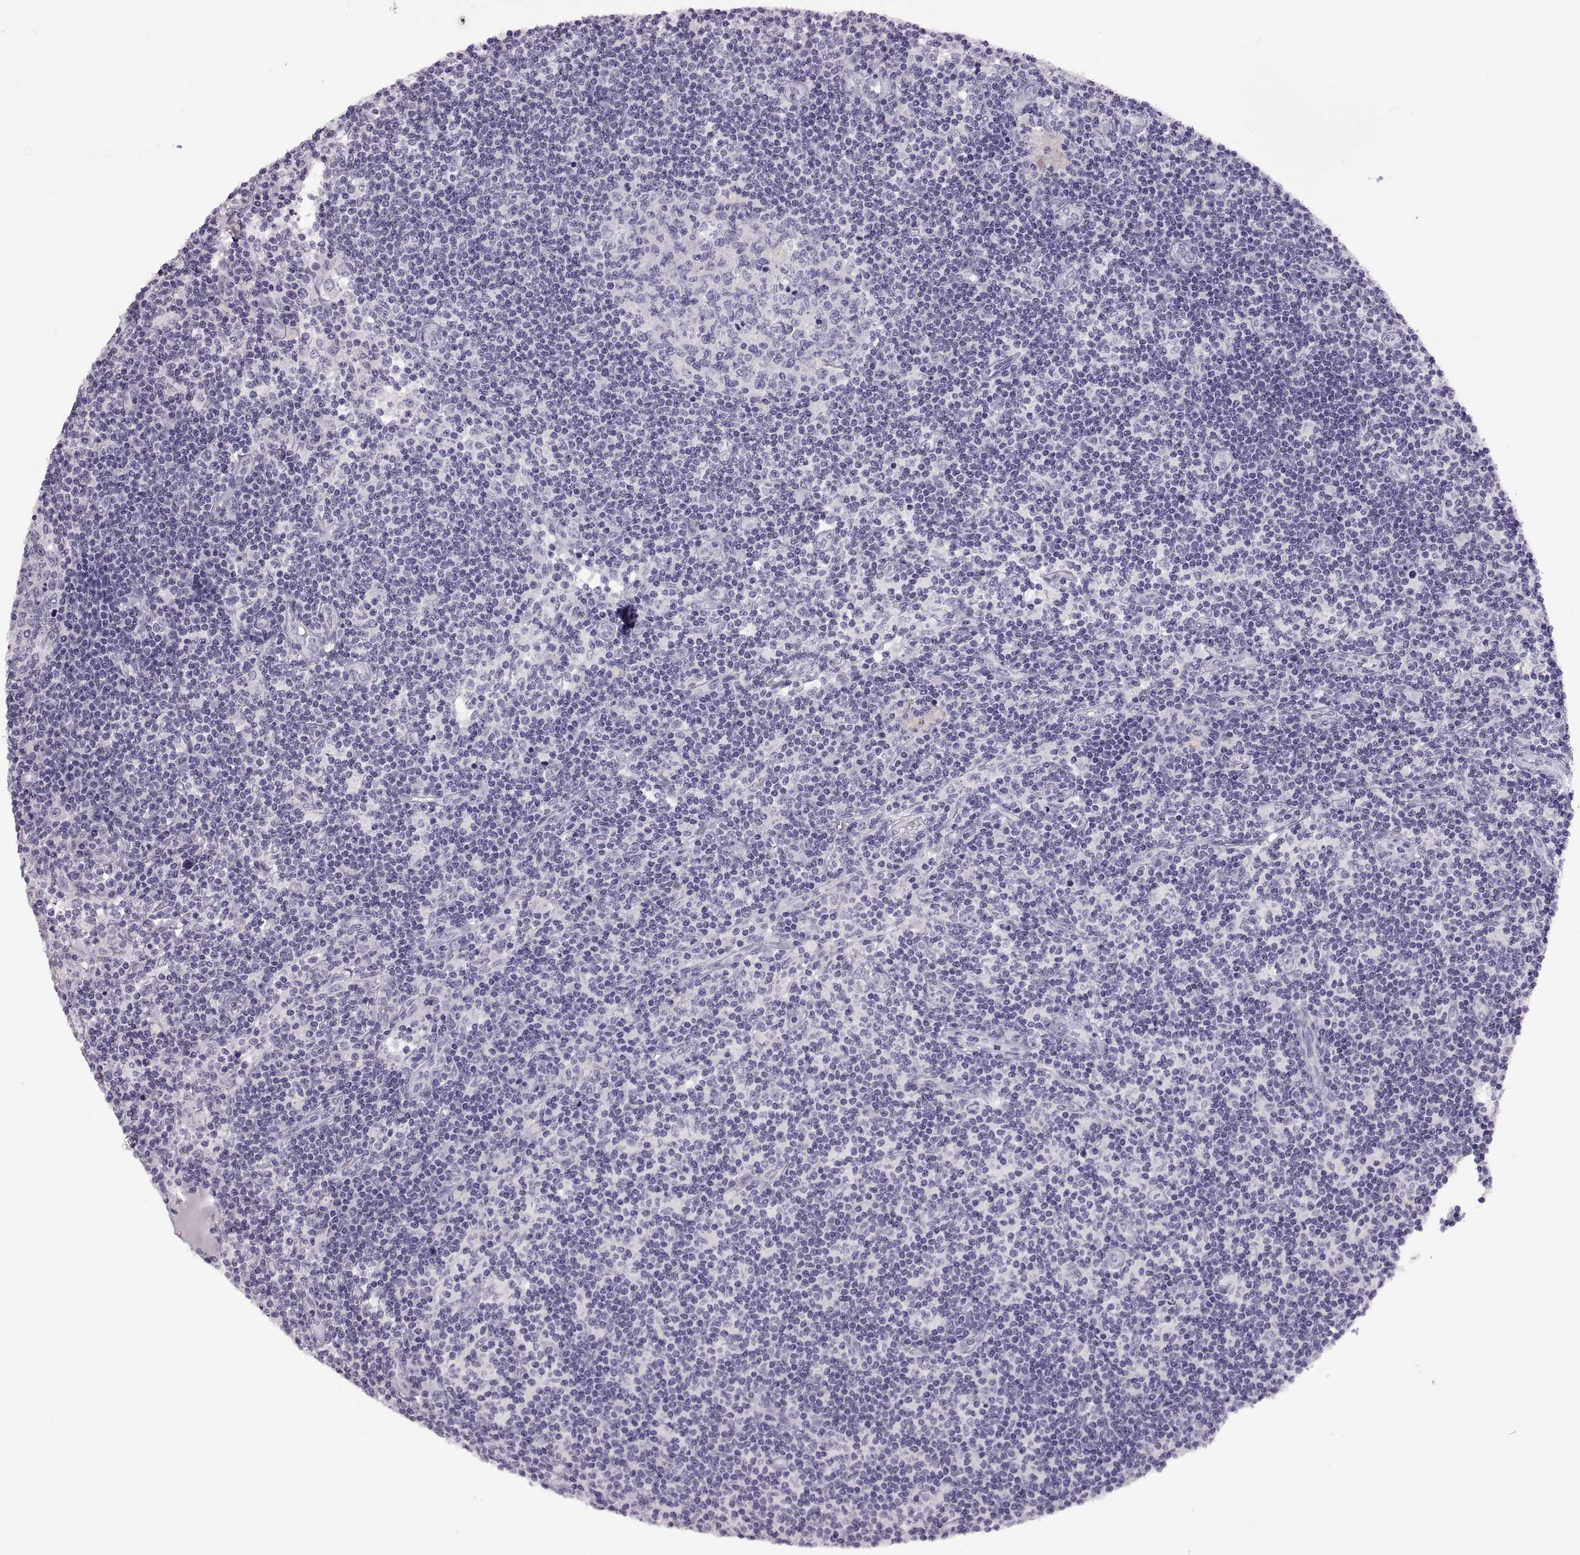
{"staining": {"intensity": "negative", "quantity": "none", "location": "none"}, "tissue": "lymph node", "cell_type": "Germinal center cells", "image_type": "normal", "snomed": [{"axis": "morphology", "description": "Normal tissue, NOS"}, {"axis": "topography", "description": "Lymph node"}], "caption": "This is an IHC micrograph of unremarkable lymph node. There is no positivity in germinal center cells.", "gene": "RDM1", "patient": {"sex": "female", "age": 72}}